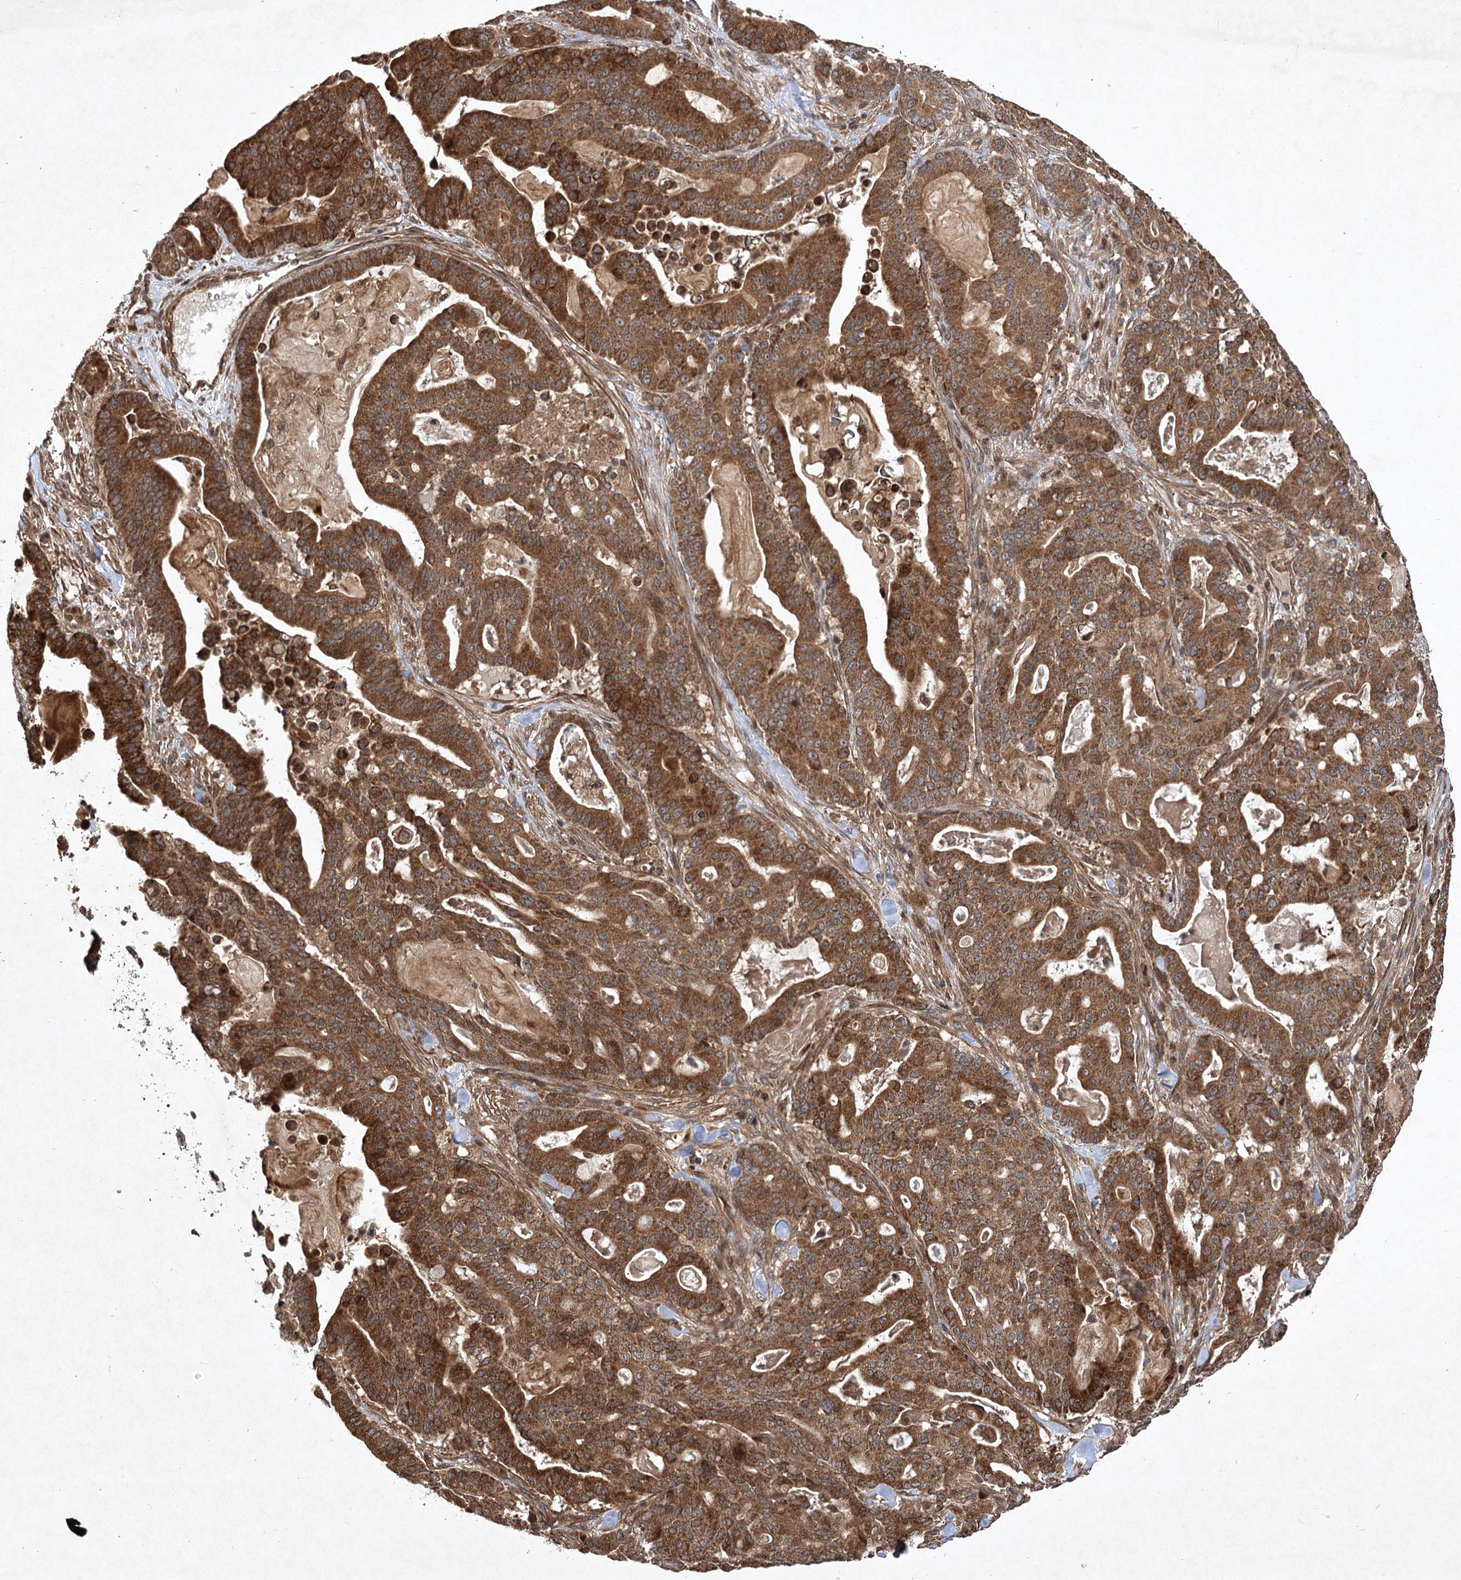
{"staining": {"intensity": "strong", "quantity": ">75%", "location": "cytoplasmic/membranous"}, "tissue": "pancreatic cancer", "cell_type": "Tumor cells", "image_type": "cancer", "snomed": [{"axis": "morphology", "description": "Adenocarcinoma, NOS"}, {"axis": "topography", "description": "Pancreas"}], "caption": "A high-resolution photomicrograph shows immunohistochemistry (IHC) staining of pancreatic cancer (adenocarcinoma), which demonstrates strong cytoplasmic/membranous expression in about >75% of tumor cells. (DAB (3,3'-diaminobenzidine) IHC, brown staining for protein, blue staining for nuclei).", "gene": "INSIG2", "patient": {"sex": "male", "age": 63}}